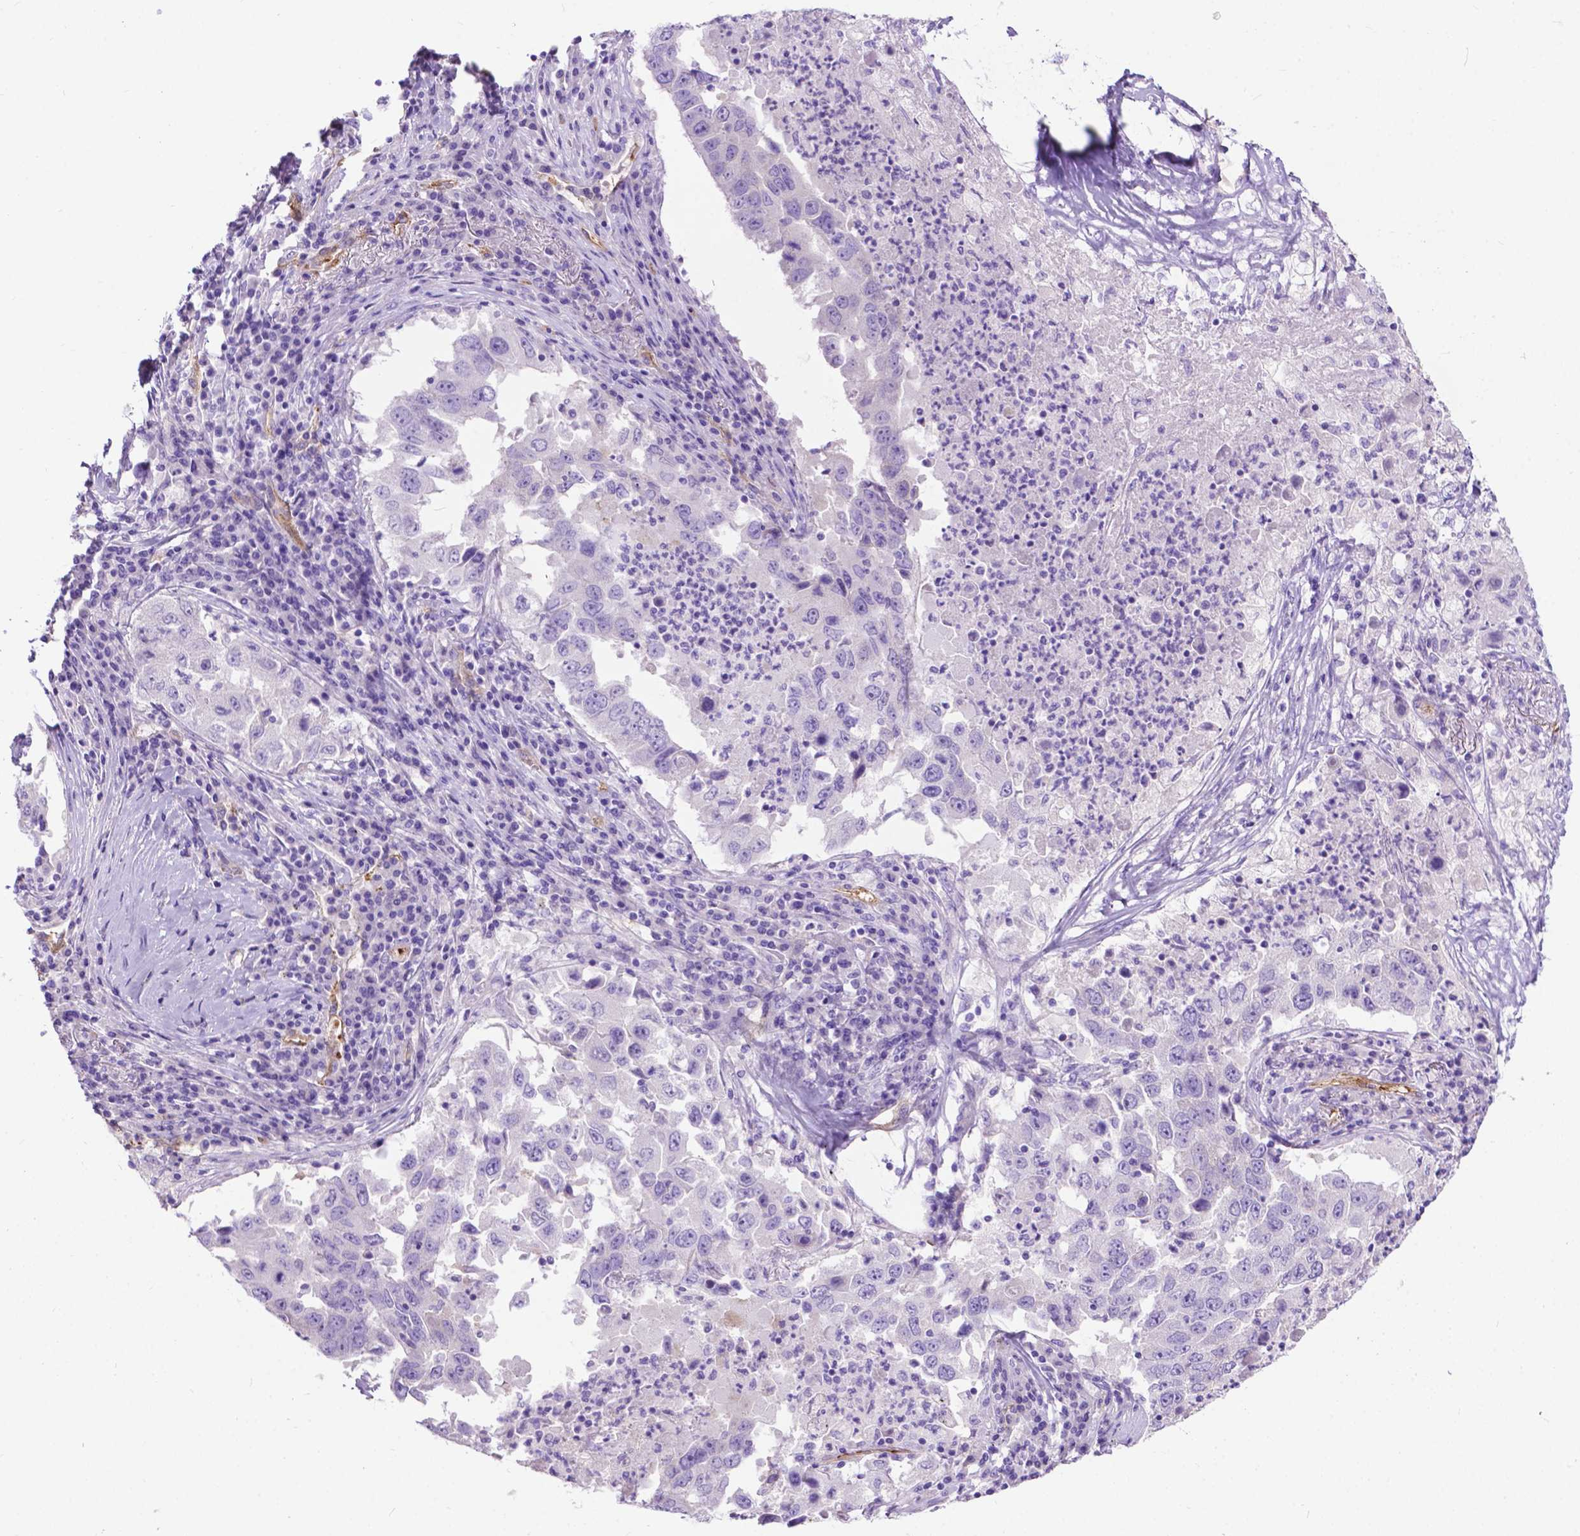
{"staining": {"intensity": "negative", "quantity": "none", "location": "none"}, "tissue": "lung cancer", "cell_type": "Tumor cells", "image_type": "cancer", "snomed": [{"axis": "morphology", "description": "Adenocarcinoma, NOS"}, {"axis": "topography", "description": "Lung"}], "caption": "Tumor cells show no significant staining in lung cancer. (Brightfield microscopy of DAB IHC at high magnification).", "gene": "PCDHA12", "patient": {"sex": "male", "age": 73}}